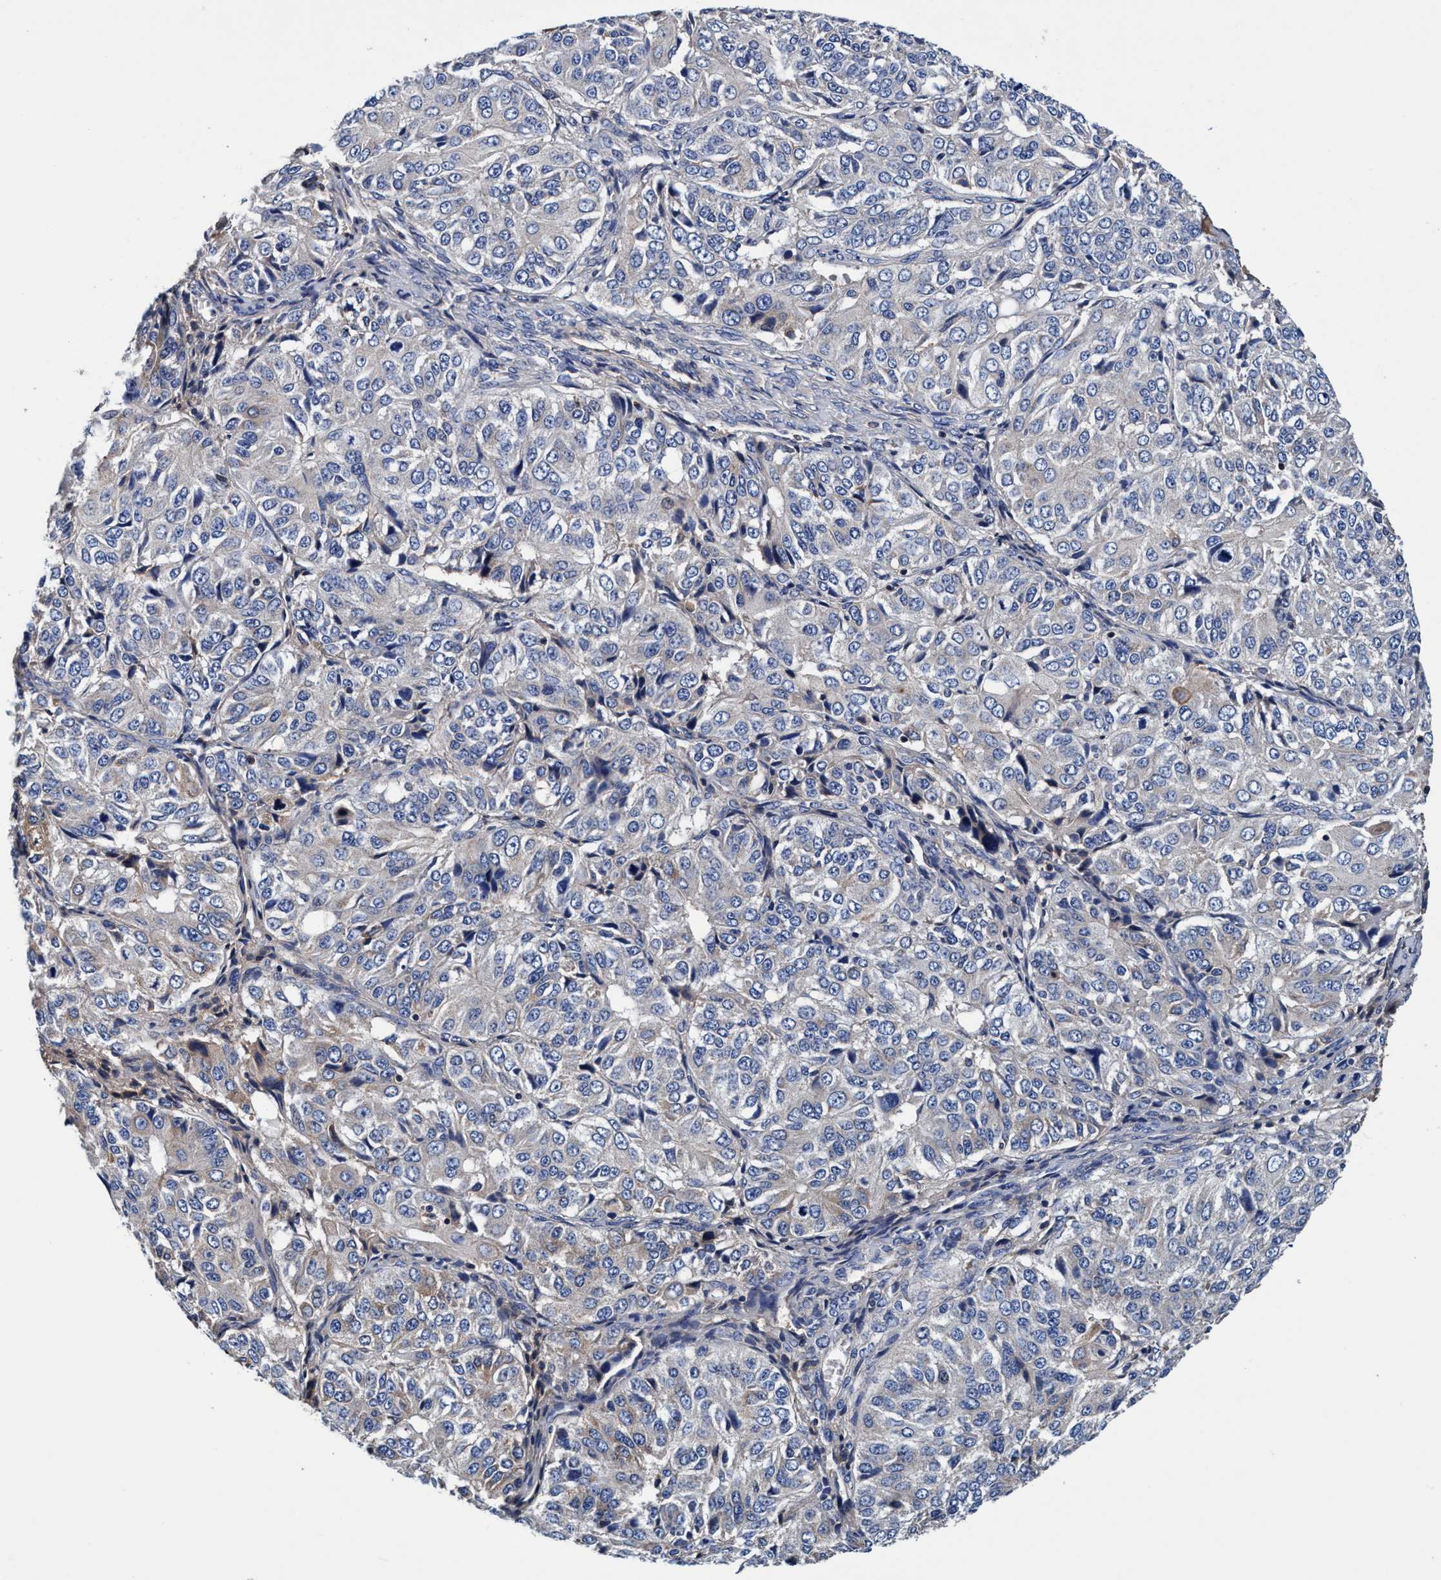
{"staining": {"intensity": "weak", "quantity": "<25%", "location": "cytoplasmic/membranous"}, "tissue": "ovarian cancer", "cell_type": "Tumor cells", "image_type": "cancer", "snomed": [{"axis": "morphology", "description": "Carcinoma, endometroid"}, {"axis": "topography", "description": "Ovary"}], "caption": "Histopathology image shows no protein positivity in tumor cells of ovarian cancer (endometroid carcinoma) tissue. (Stains: DAB (3,3'-diaminobenzidine) IHC with hematoxylin counter stain, Microscopy: brightfield microscopy at high magnification).", "gene": "RNF208", "patient": {"sex": "female", "age": 51}}